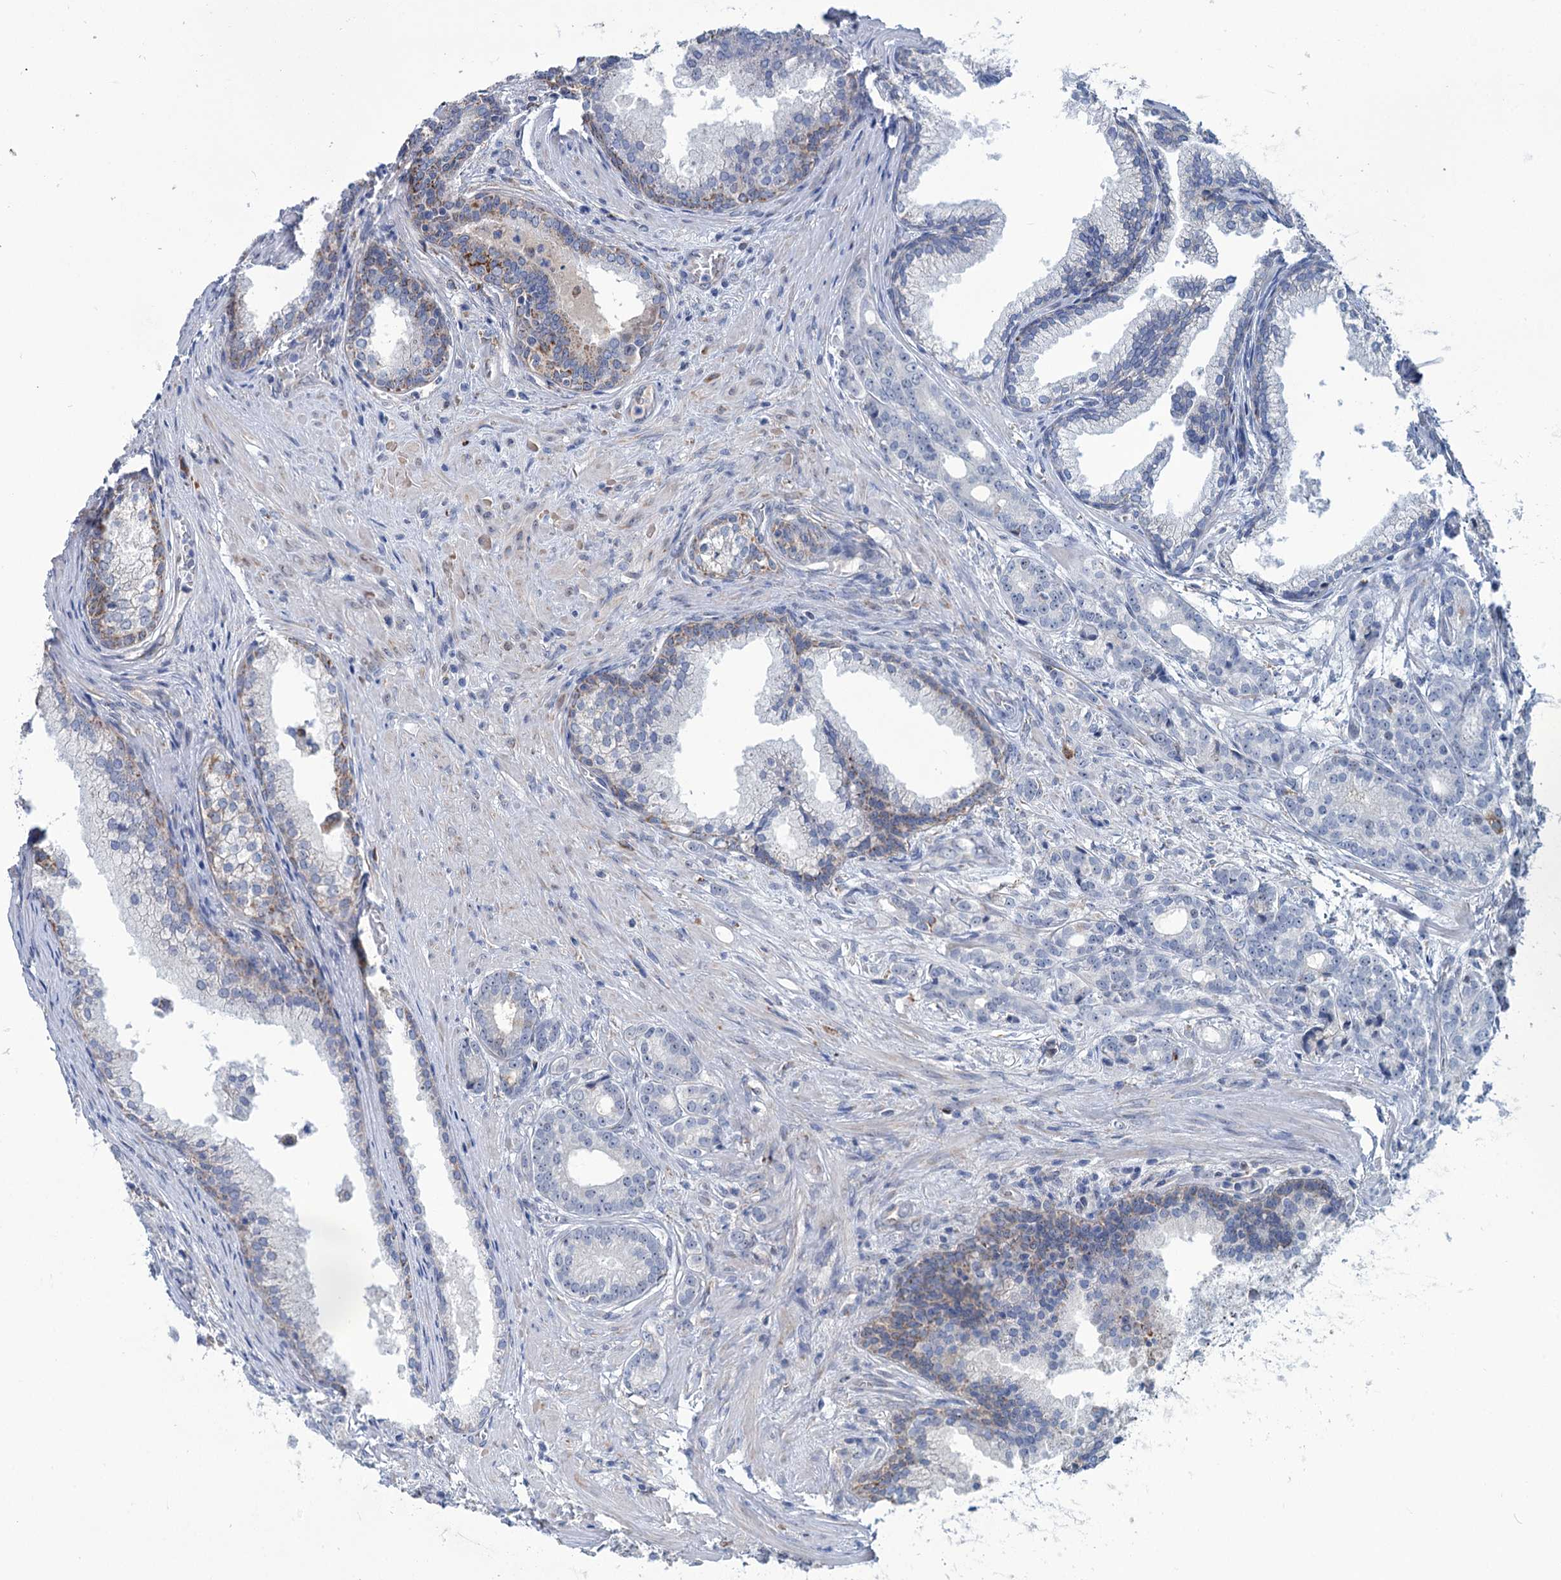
{"staining": {"intensity": "moderate", "quantity": "<25%", "location": "cytoplasmic/membranous"}, "tissue": "prostate cancer", "cell_type": "Tumor cells", "image_type": "cancer", "snomed": [{"axis": "morphology", "description": "Adenocarcinoma, Low grade"}, {"axis": "topography", "description": "Prostate"}], "caption": "Approximately <25% of tumor cells in low-grade adenocarcinoma (prostate) display moderate cytoplasmic/membranous protein staining as visualized by brown immunohistochemical staining.", "gene": "LPIN1", "patient": {"sex": "male", "age": 71}}